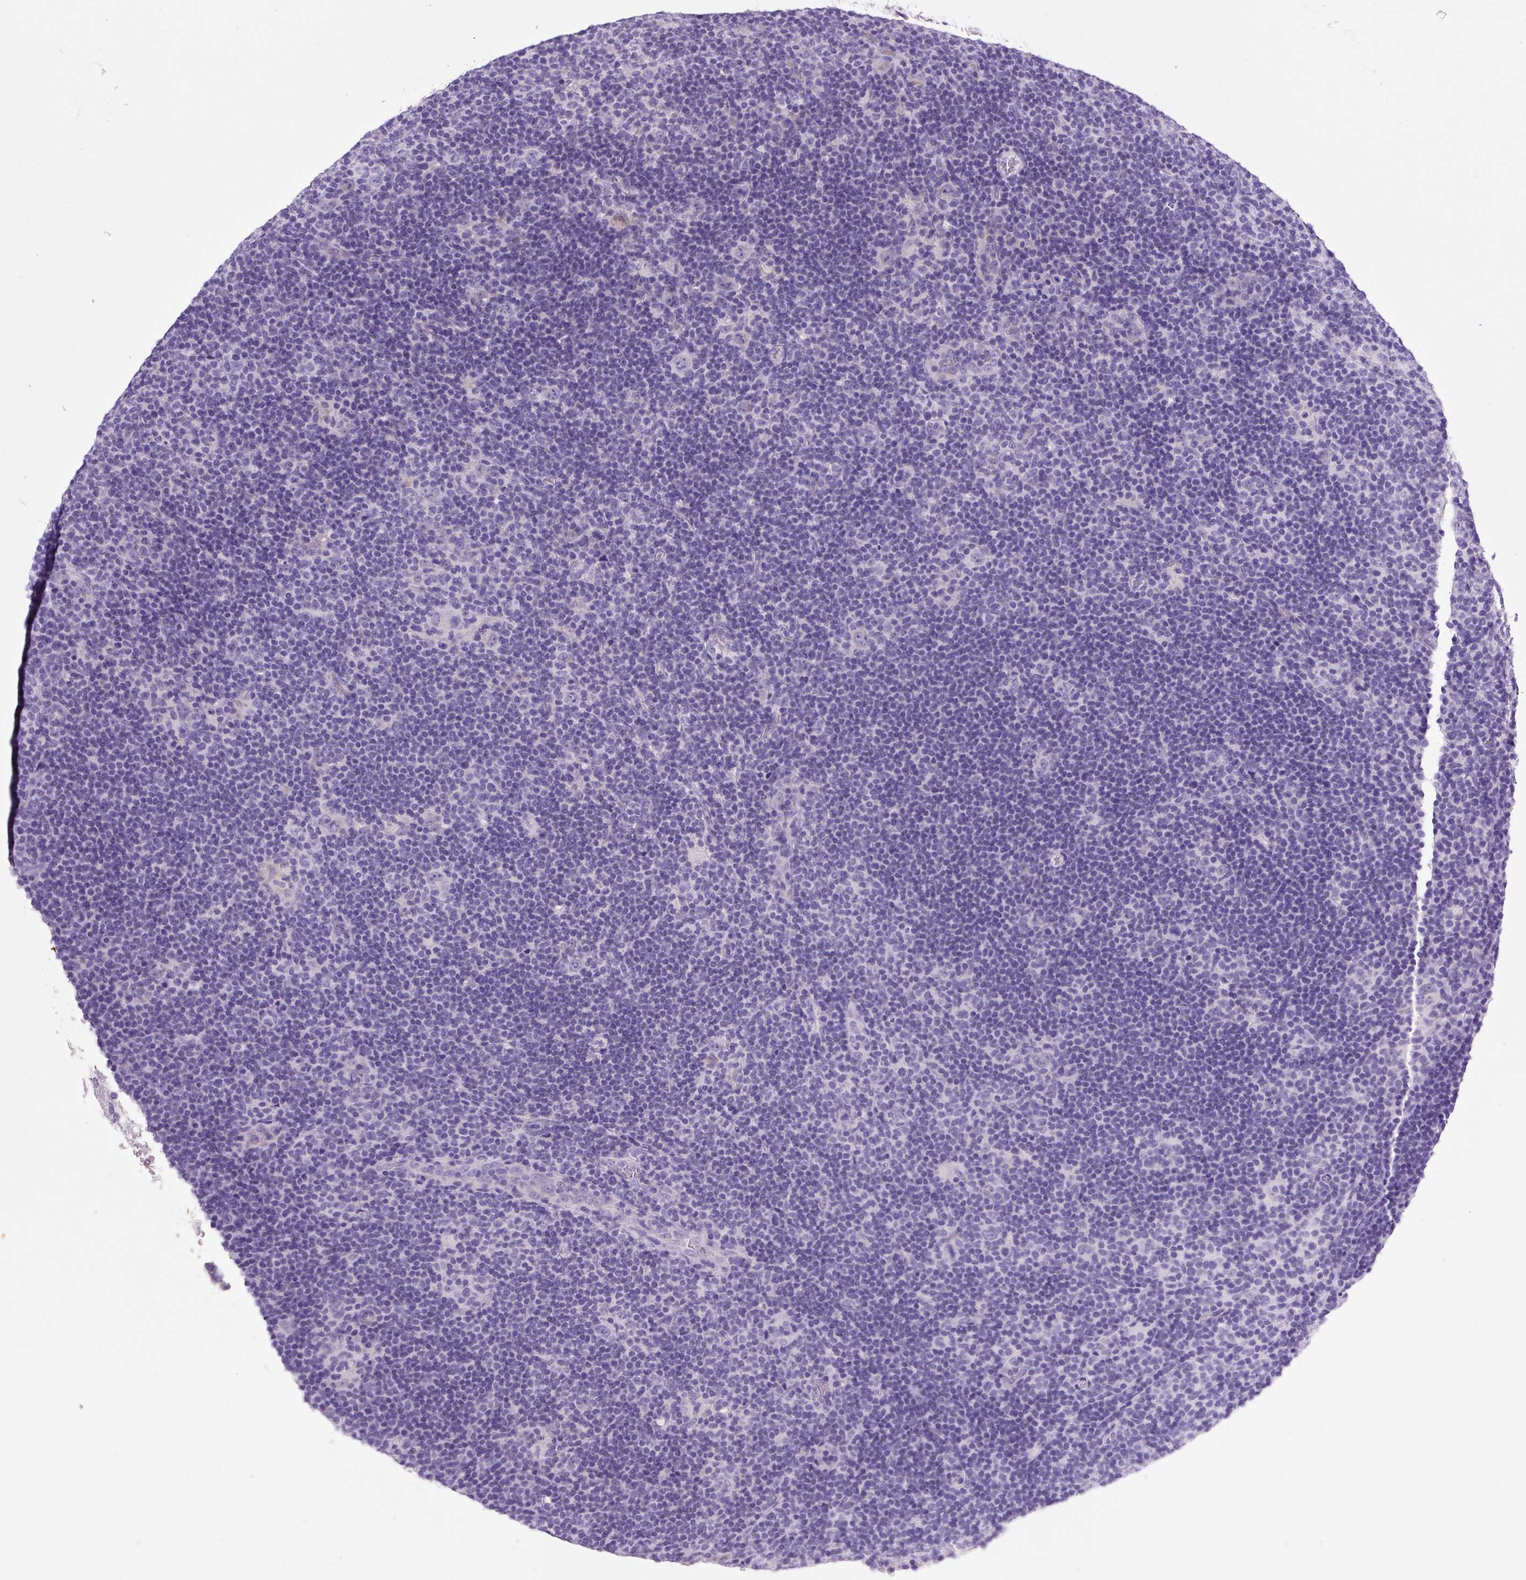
{"staining": {"intensity": "negative", "quantity": "none", "location": "none"}, "tissue": "lymphoma", "cell_type": "Tumor cells", "image_type": "cancer", "snomed": [{"axis": "morphology", "description": "Hodgkin's disease, NOS"}, {"axis": "topography", "description": "Lymph node"}], "caption": "DAB (3,3'-diaminobenzidine) immunohistochemical staining of human lymphoma exhibits no significant staining in tumor cells.", "gene": "CHGA", "patient": {"sex": "female", "age": 57}}